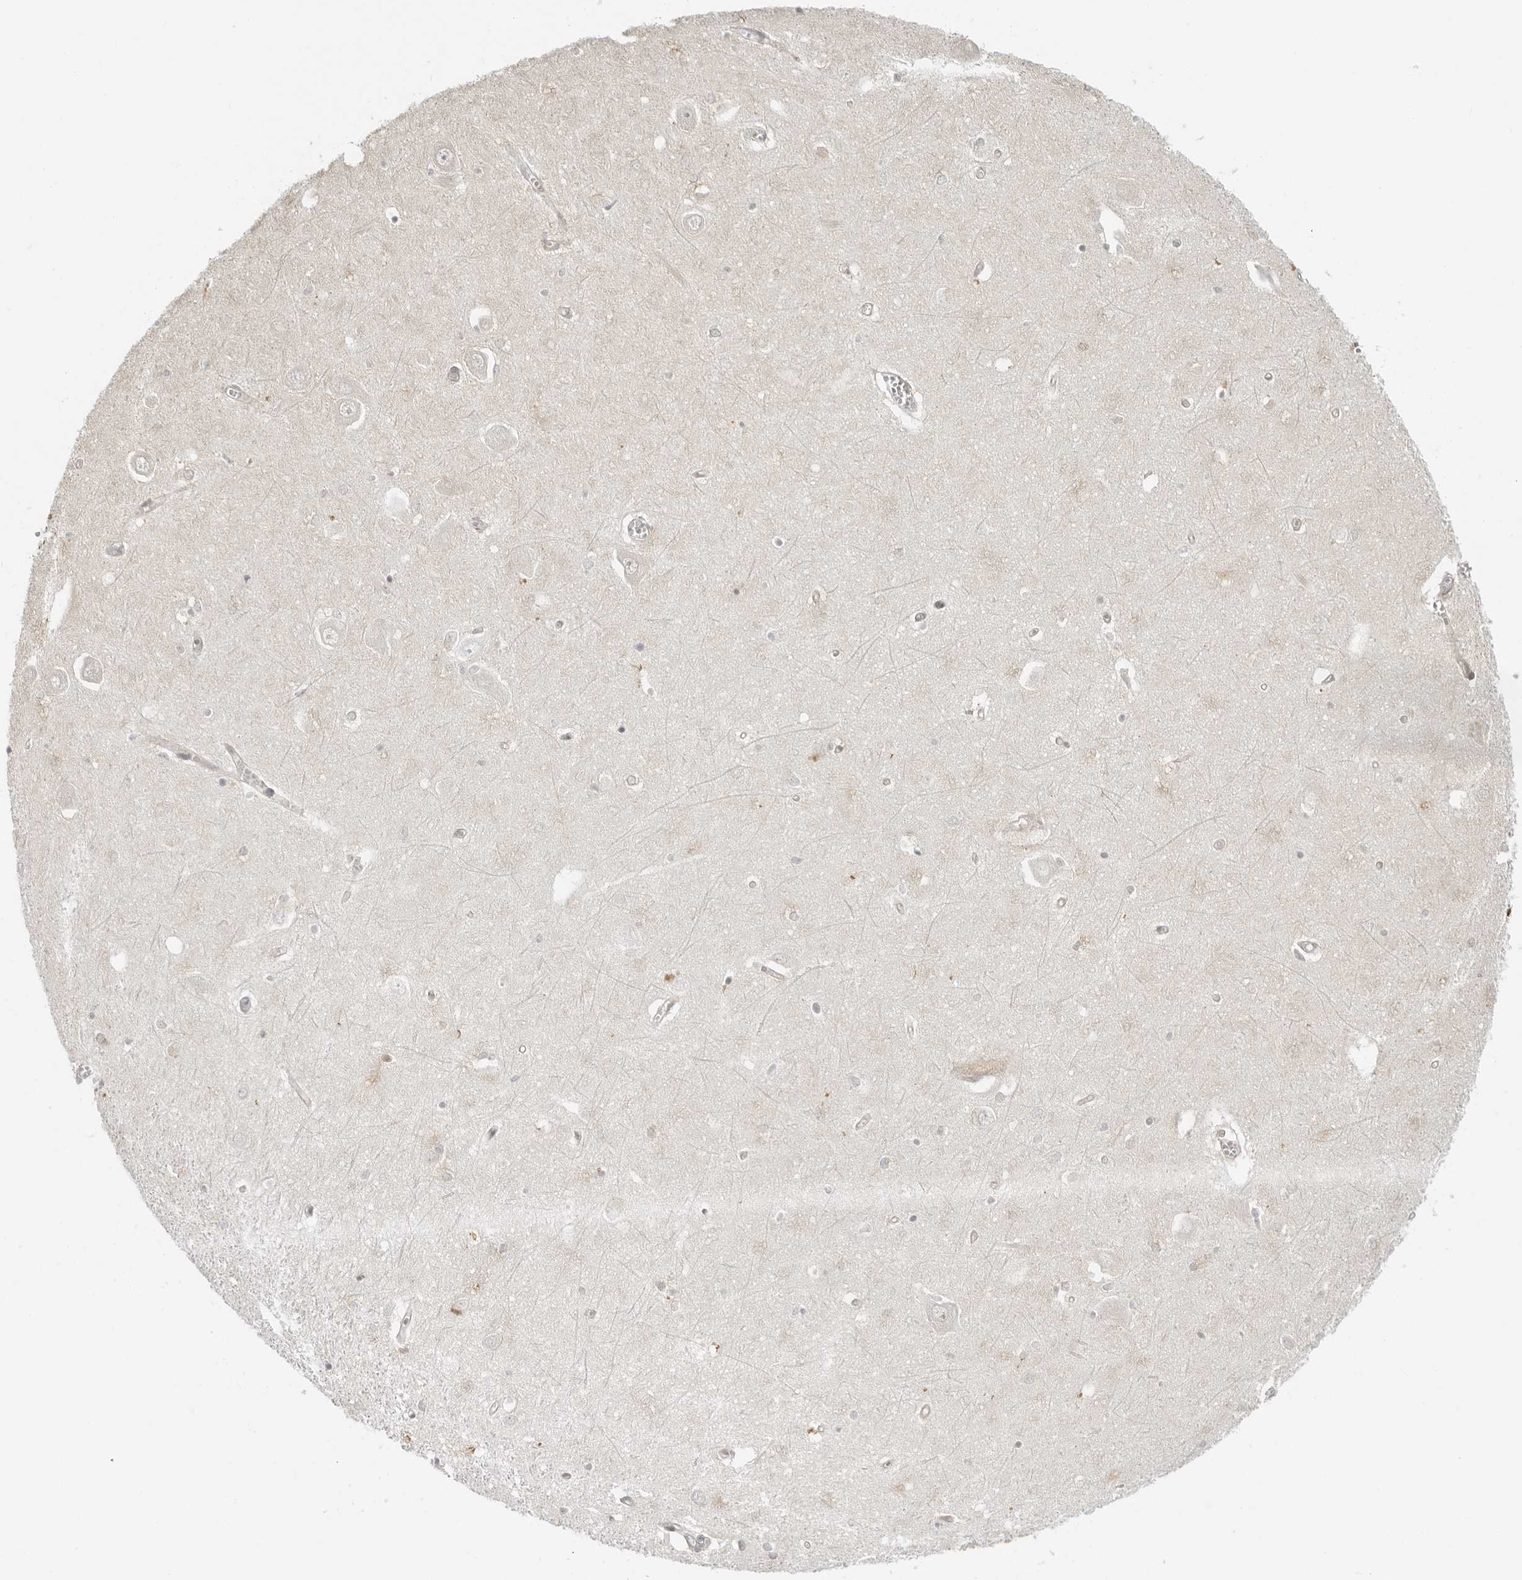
{"staining": {"intensity": "weak", "quantity": "25%-75%", "location": "nuclear"}, "tissue": "hippocampus", "cell_type": "Glial cells", "image_type": "normal", "snomed": [{"axis": "morphology", "description": "Normal tissue, NOS"}, {"axis": "topography", "description": "Hippocampus"}], "caption": "Protein expression analysis of unremarkable hippocampus demonstrates weak nuclear expression in about 25%-75% of glial cells.", "gene": "PRRC2C", "patient": {"sex": "male", "age": 70}}